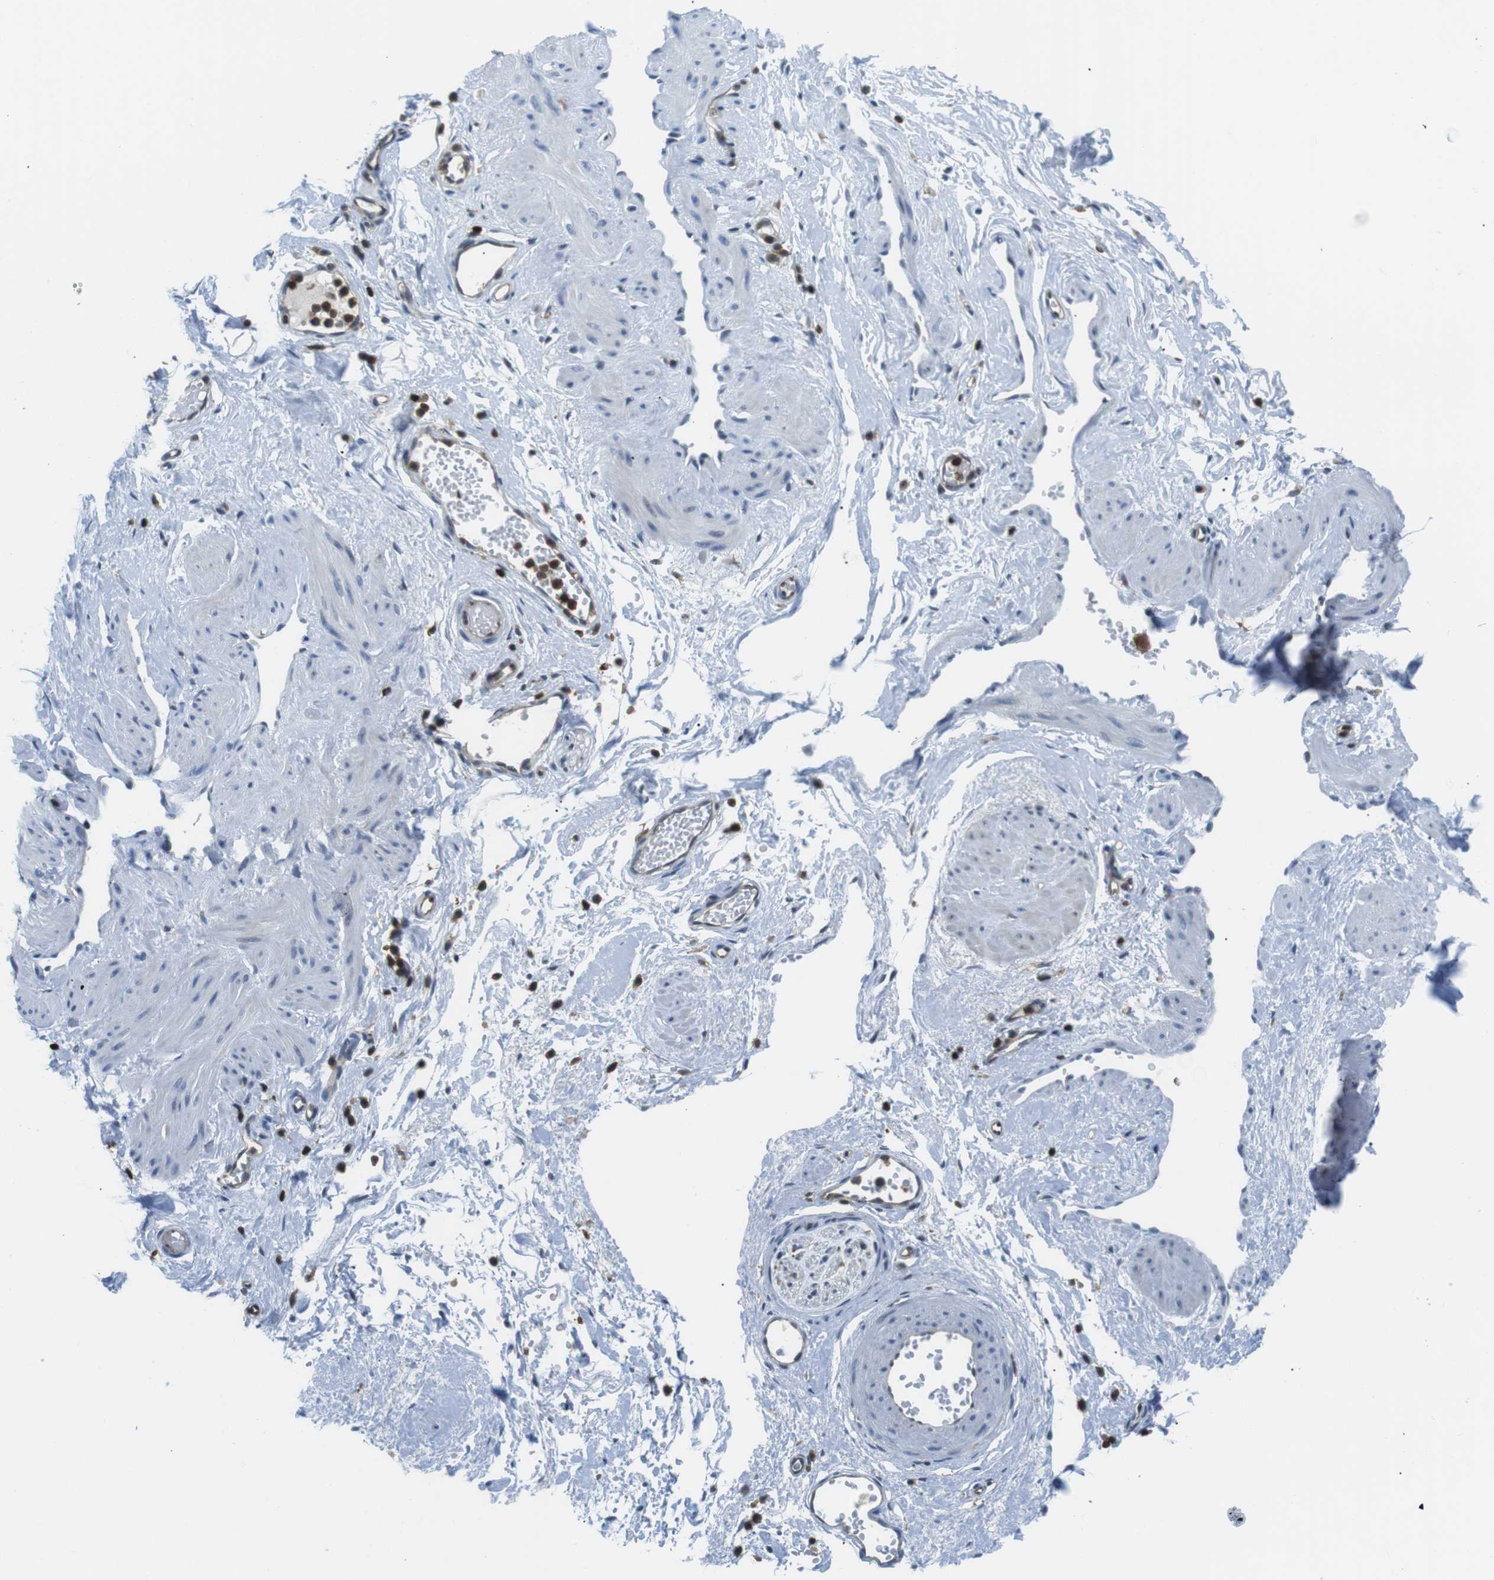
{"staining": {"intensity": "negative", "quantity": "none", "location": "none"}, "tissue": "adipose tissue", "cell_type": "Adipocytes", "image_type": "normal", "snomed": [{"axis": "morphology", "description": "Normal tissue, NOS"}, {"axis": "topography", "description": "Soft tissue"}, {"axis": "topography", "description": "Vascular tissue"}], "caption": "DAB (3,3'-diaminobenzidine) immunohistochemical staining of unremarkable human adipose tissue exhibits no significant expression in adipocytes.", "gene": "STK10", "patient": {"sex": "female", "age": 35}}